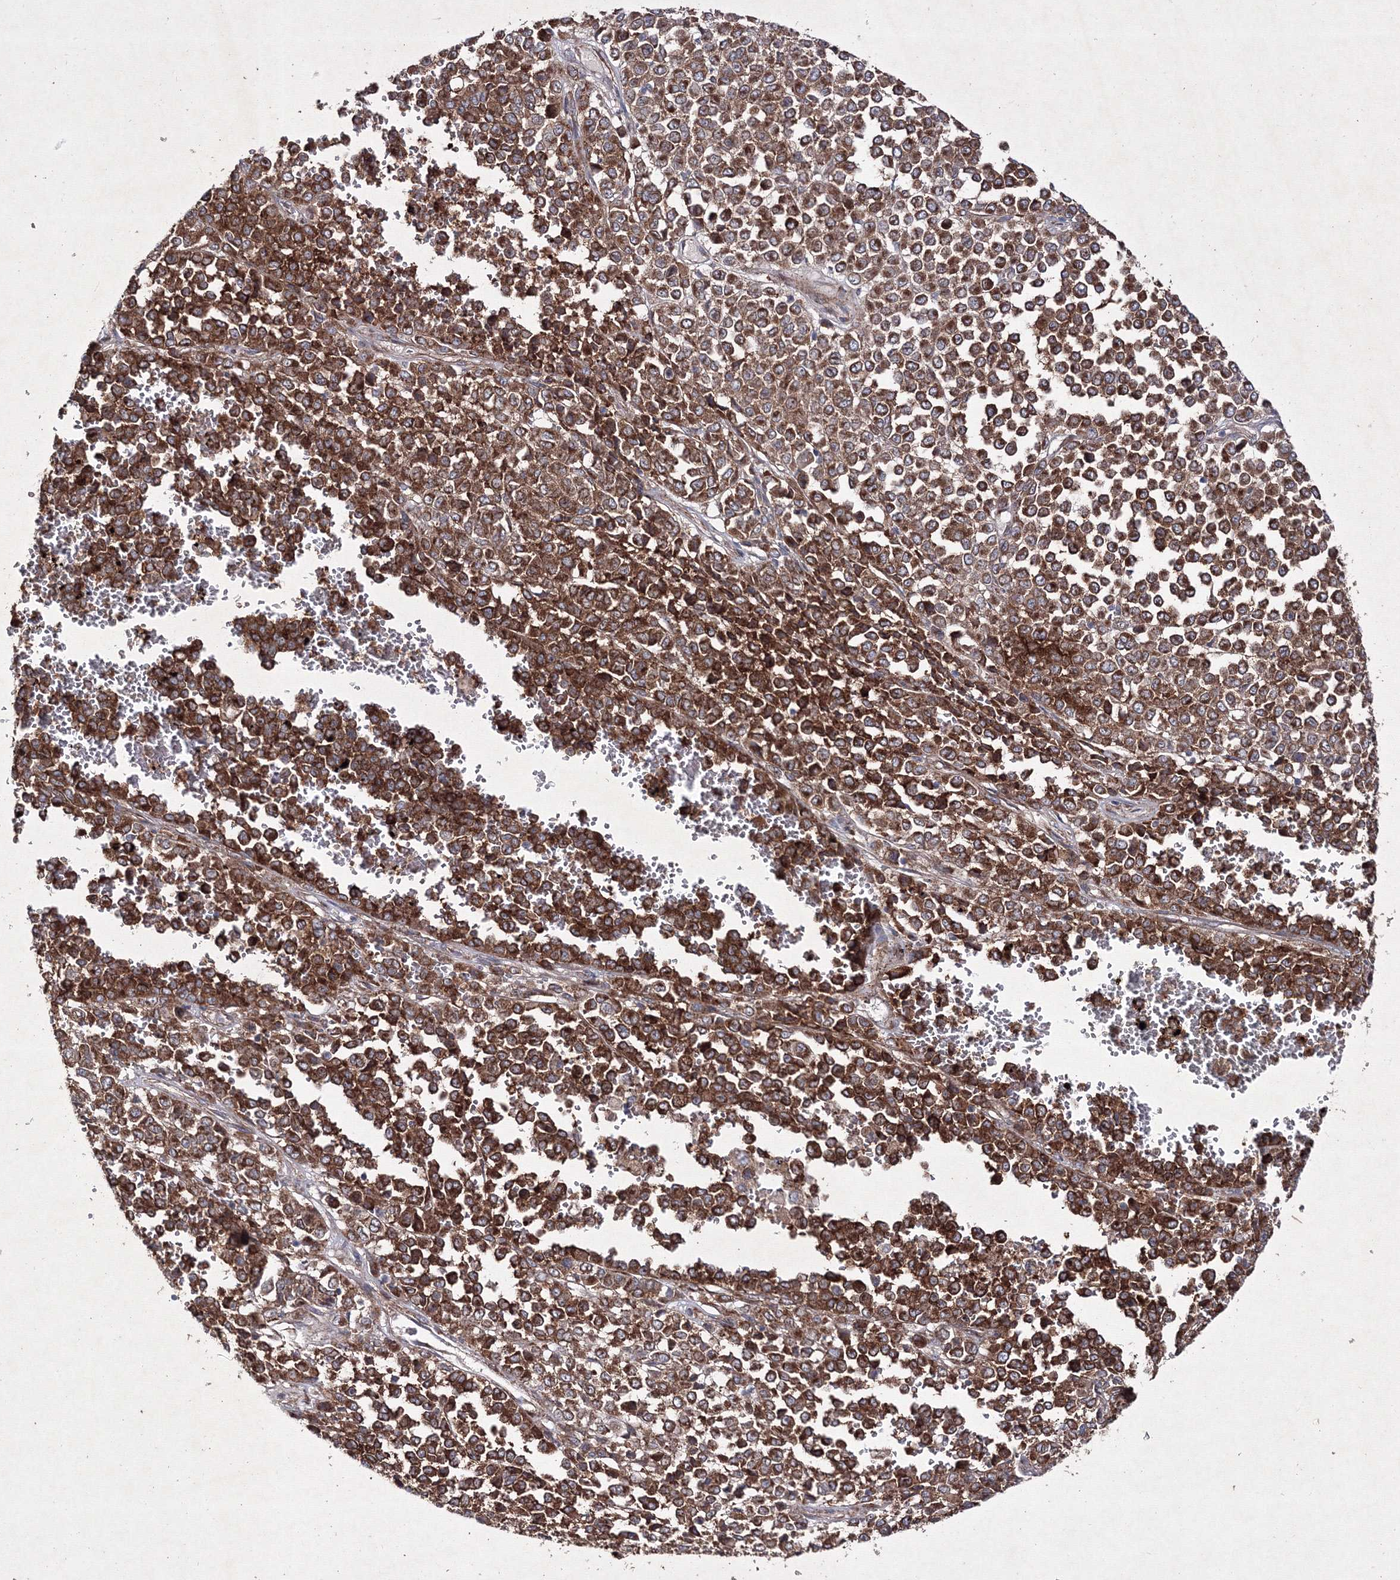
{"staining": {"intensity": "strong", "quantity": ">75%", "location": "cytoplasmic/membranous"}, "tissue": "melanoma", "cell_type": "Tumor cells", "image_type": "cancer", "snomed": [{"axis": "morphology", "description": "Malignant melanoma, Metastatic site"}, {"axis": "topography", "description": "Pancreas"}], "caption": "Melanoma stained for a protein shows strong cytoplasmic/membranous positivity in tumor cells.", "gene": "GFM1", "patient": {"sex": "female", "age": 30}}